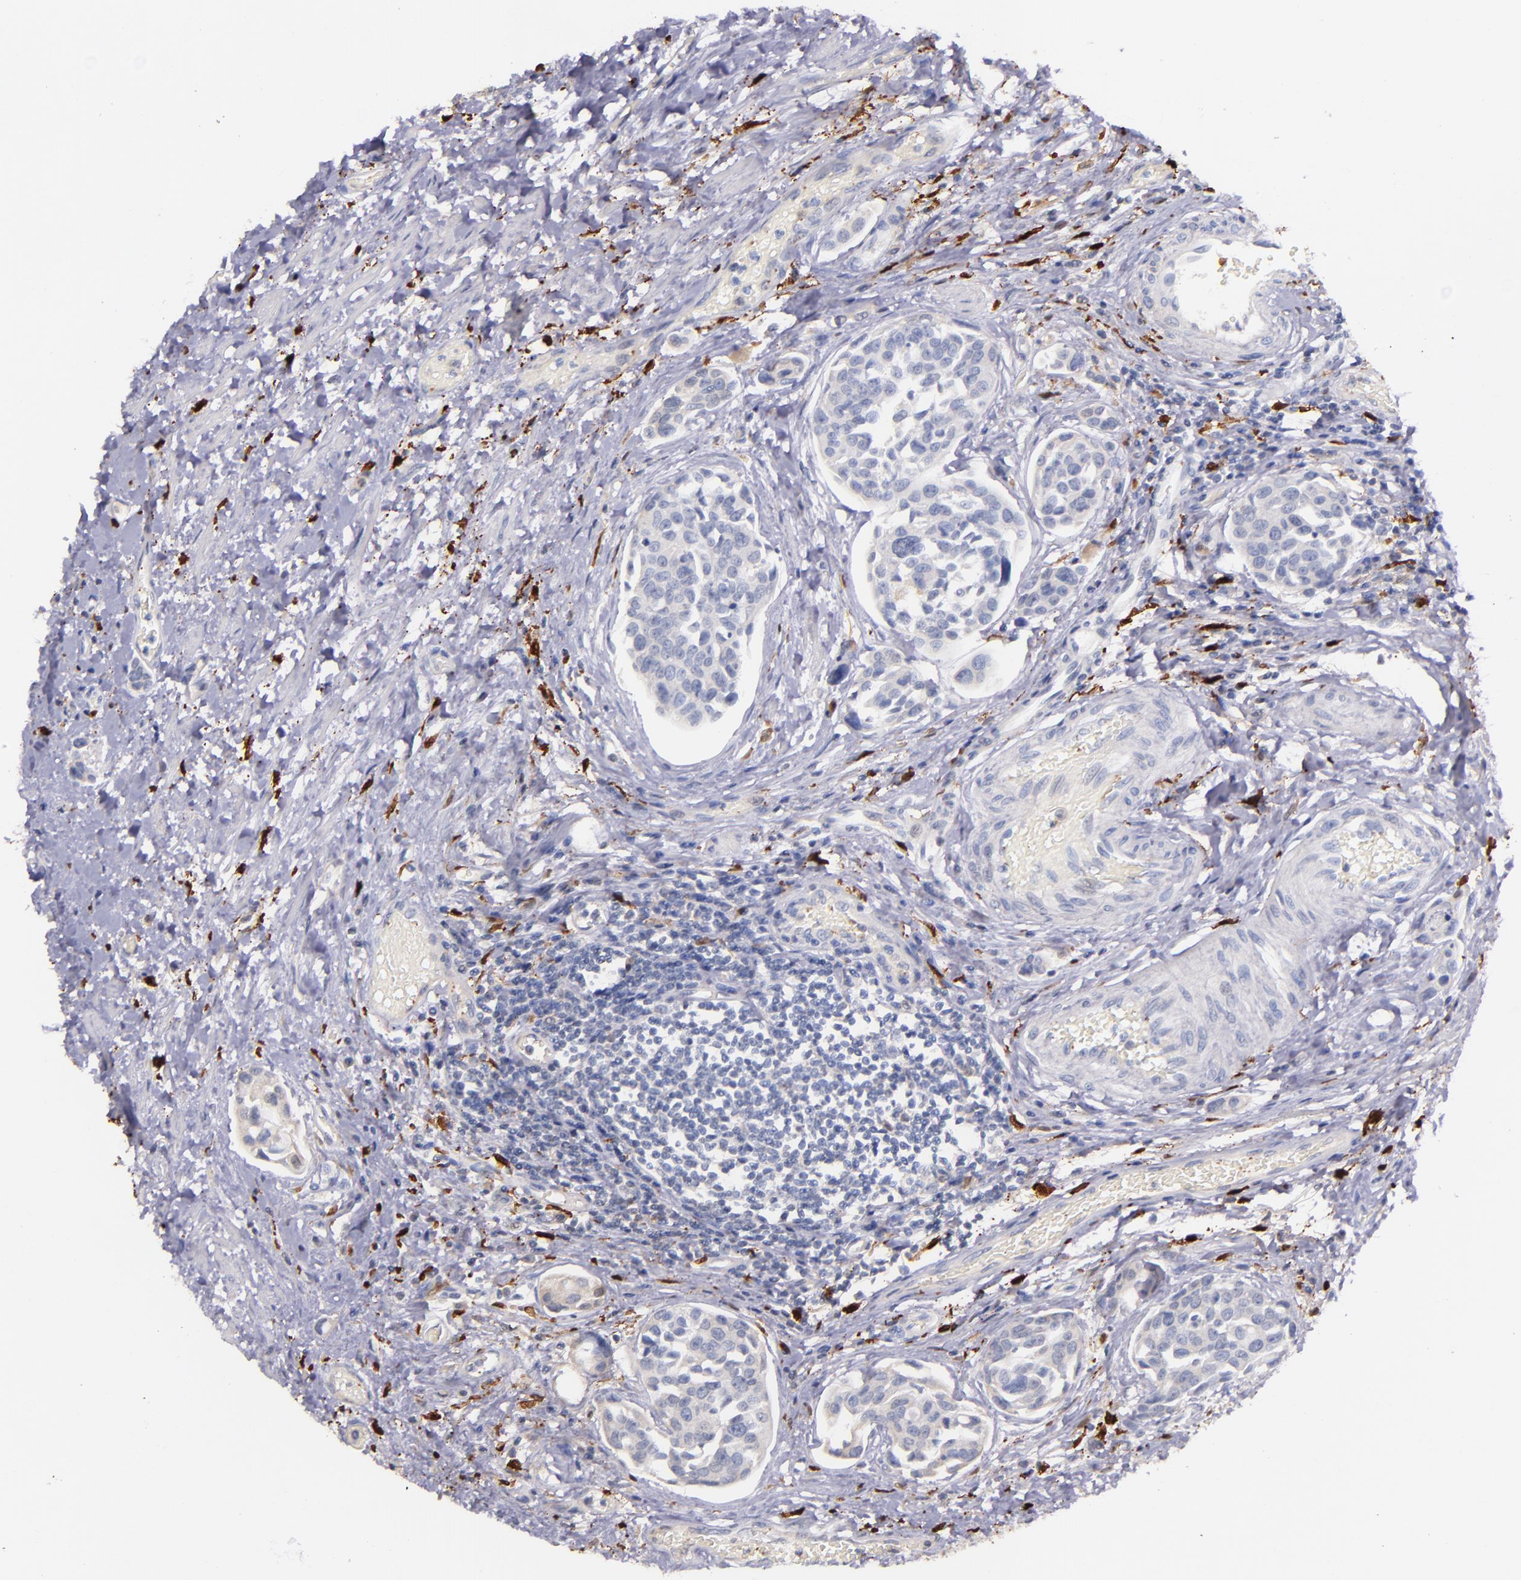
{"staining": {"intensity": "negative", "quantity": "none", "location": "none"}, "tissue": "urothelial cancer", "cell_type": "Tumor cells", "image_type": "cancer", "snomed": [{"axis": "morphology", "description": "Urothelial carcinoma, High grade"}, {"axis": "topography", "description": "Urinary bladder"}], "caption": "A histopathology image of human urothelial carcinoma (high-grade) is negative for staining in tumor cells. (DAB (3,3'-diaminobenzidine) immunohistochemistry, high magnification).", "gene": "F13A1", "patient": {"sex": "male", "age": 78}}